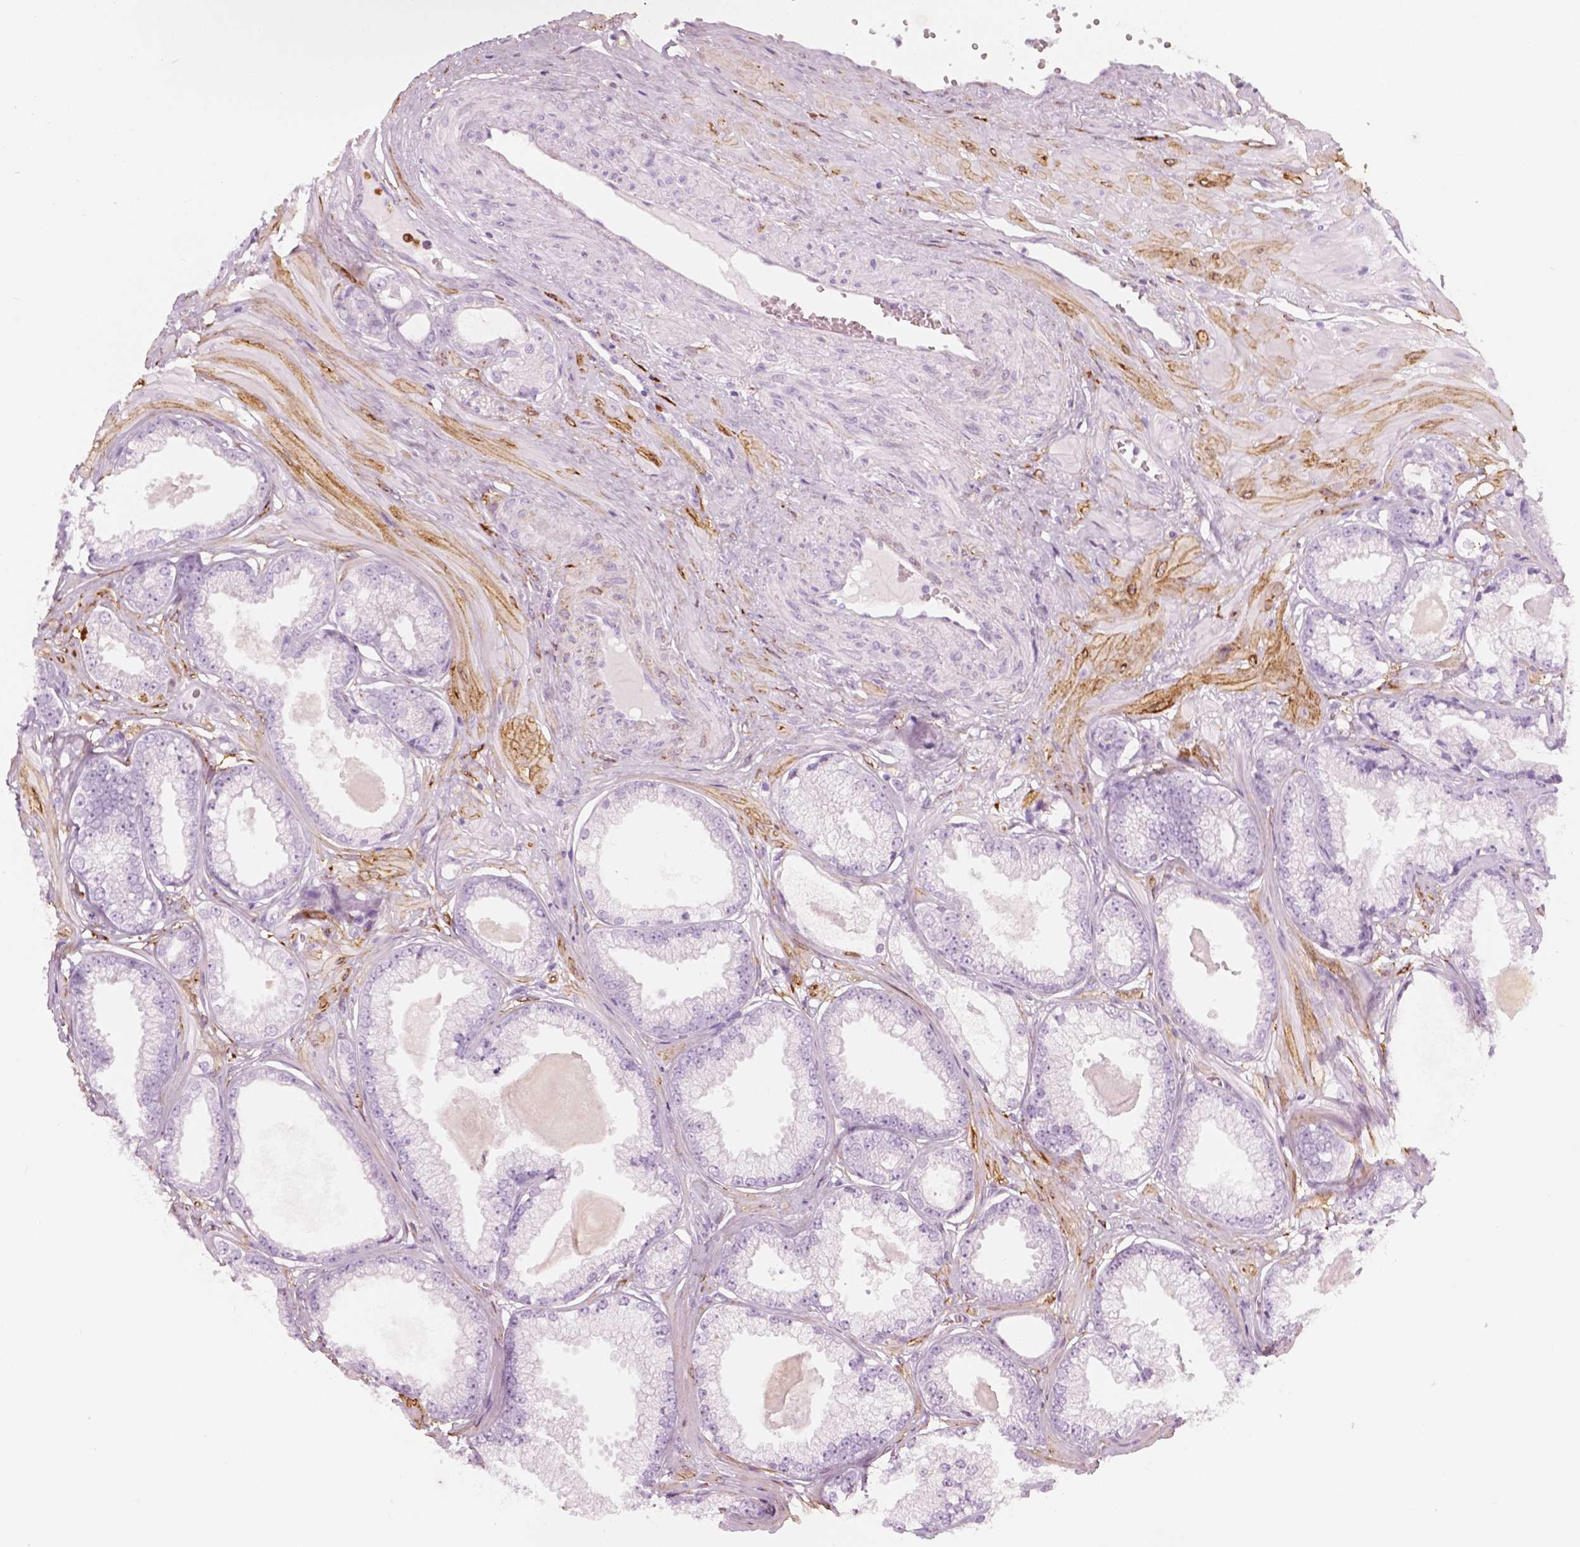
{"staining": {"intensity": "negative", "quantity": "none", "location": "none"}, "tissue": "prostate cancer", "cell_type": "Tumor cells", "image_type": "cancer", "snomed": [{"axis": "morphology", "description": "Adenocarcinoma, Low grade"}, {"axis": "topography", "description": "Prostate"}], "caption": "The histopathology image reveals no staining of tumor cells in prostate cancer.", "gene": "CES1", "patient": {"sex": "male", "age": 64}}